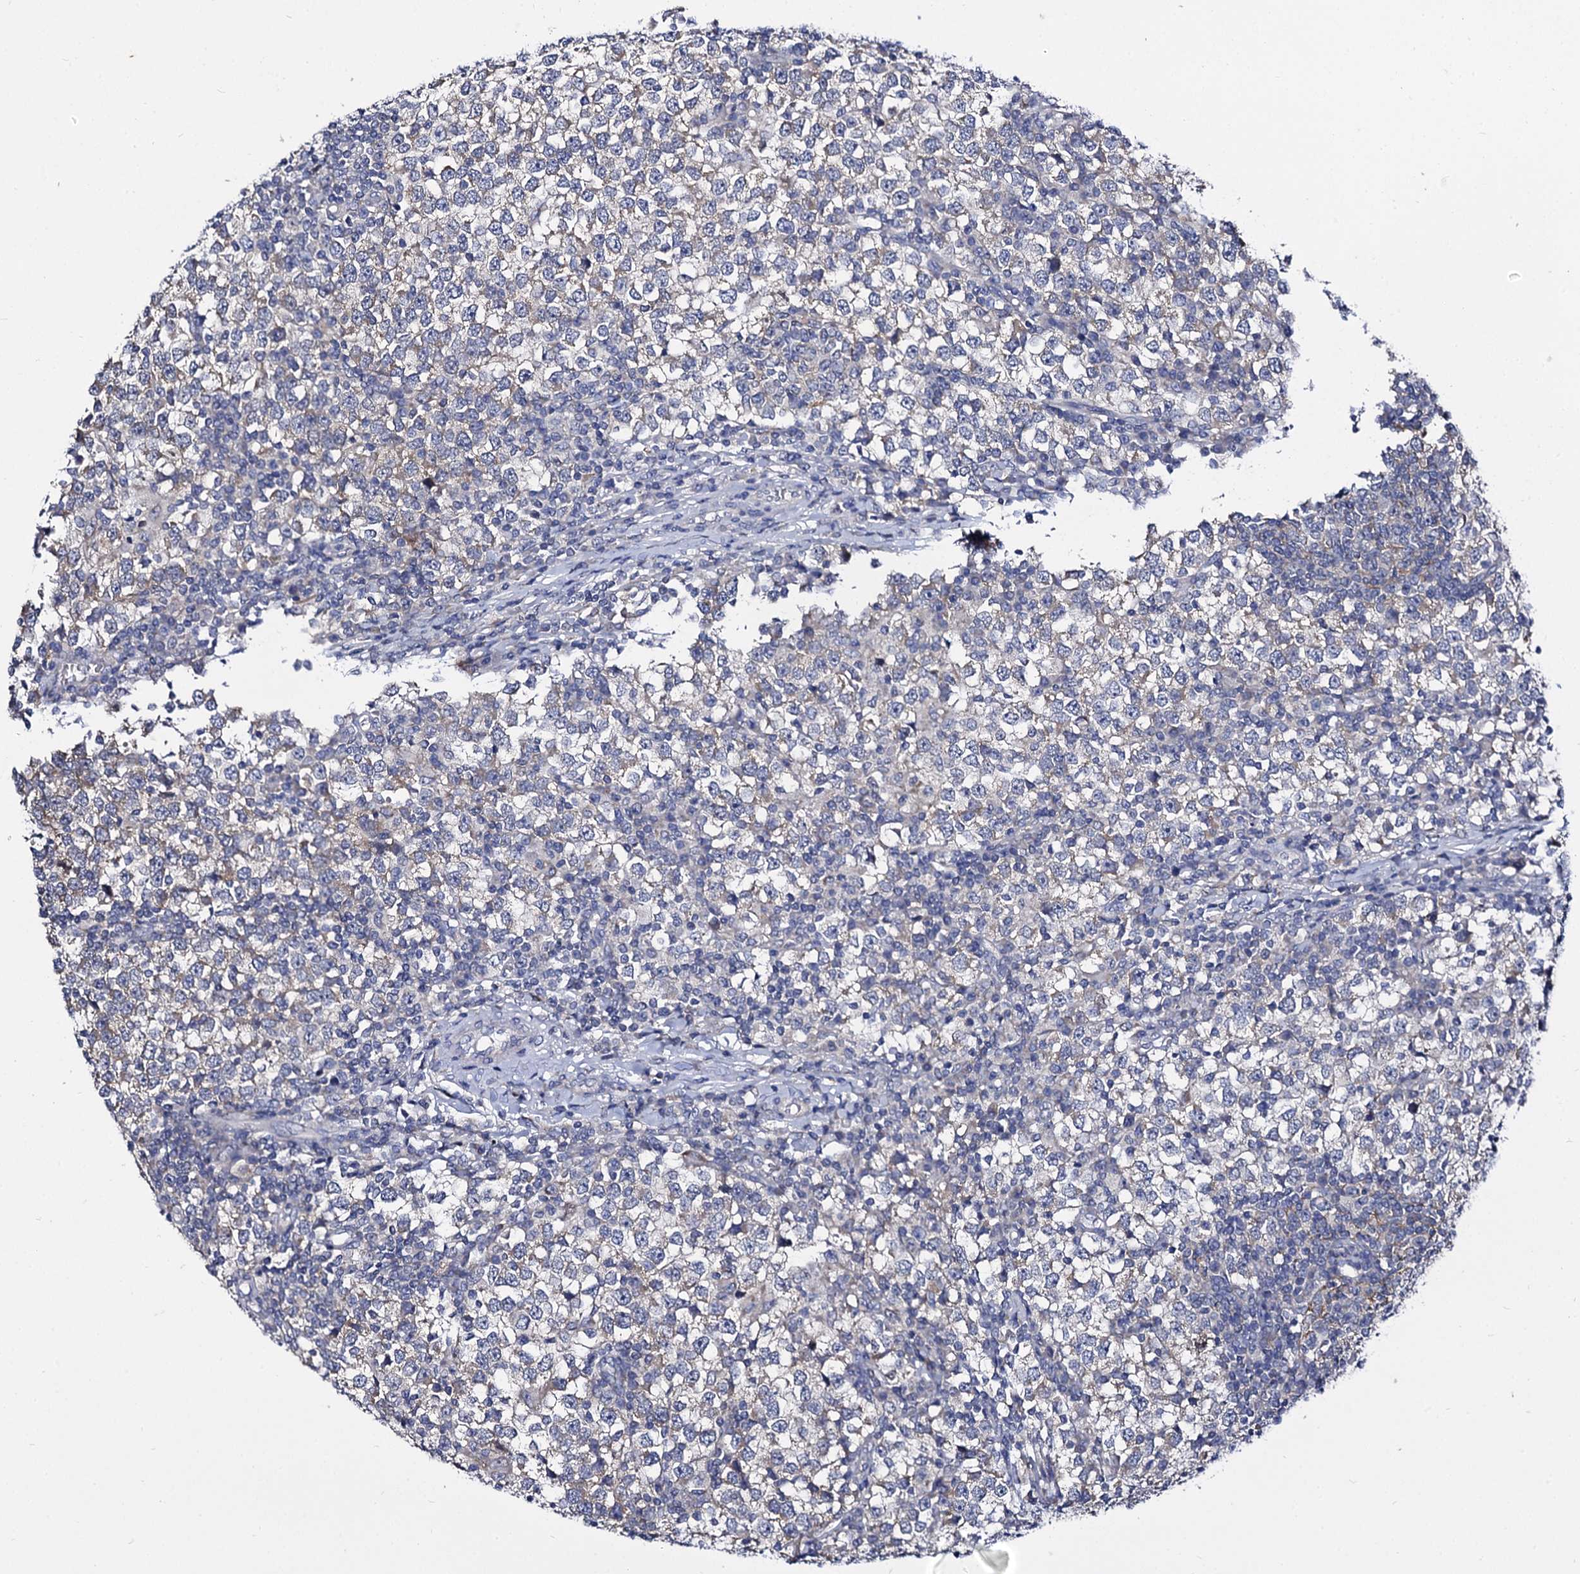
{"staining": {"intensity": "negative", "quantity": "none", "location": "none"}, "tissue": "testis cancer", "cell_type": "Tumor cells", "image_type": "cancer", "snomed": [{"axis": "morphology", "description": "Seminoma, NOS"}, {"axis": "topography", "description": "Testis"}], "caption": "IHC of testis cancer (seminoma) reveals no positivity in tumor cells.", "gene": "PANX2", "patient": {"sex": "male", "age": 65}}